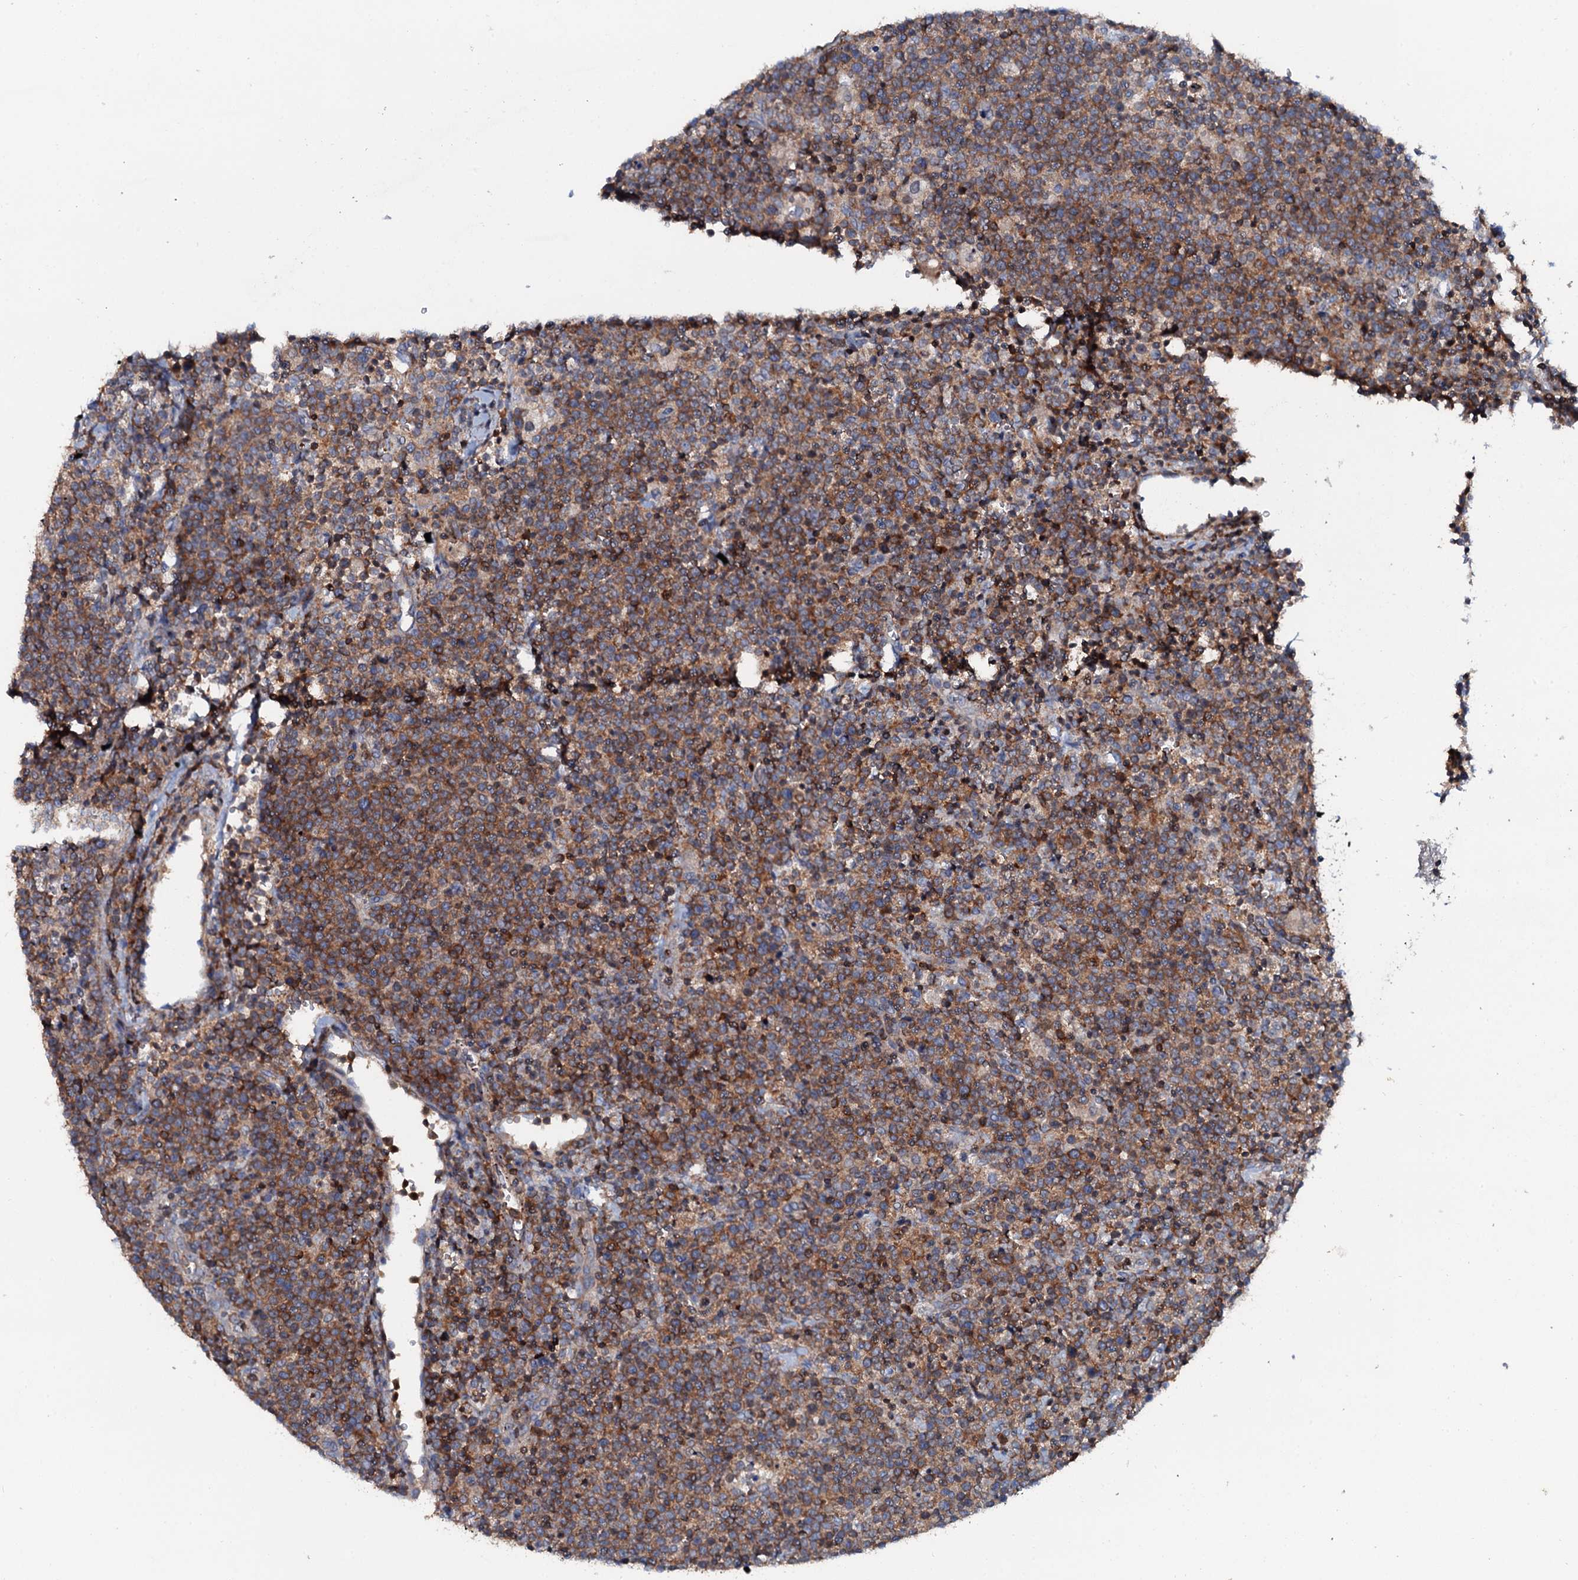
{"staining": {"intensity": "moderate", "quantity": ">75%", "location": "cytoplasmic/membranous"}, "tissue": "lymphoma", "cell_type": "Tumor cells", "image_type": "cancer", "snomed": [{"axis": "morphology", "description": "Malignant lymphoma, non-Hodgkin's type, High grade"}, {"axis": "topography", "description": "Lymph node"}], "caption": "DAB (3,3'-diaminobenzidine) immunohistochemical staining of malignant lymphoma, non-Hodgkin's type (high-grade) reveals moderate cytoplasmic/membranous protein staining in approximately >75% of tumor cells. (Stains: DAB in brown, nuclei in blue, Microscopy: brightfield microscopy at high magnification).", "gene": "GRK2", "patient": {"sex": "male", "age": 61}}